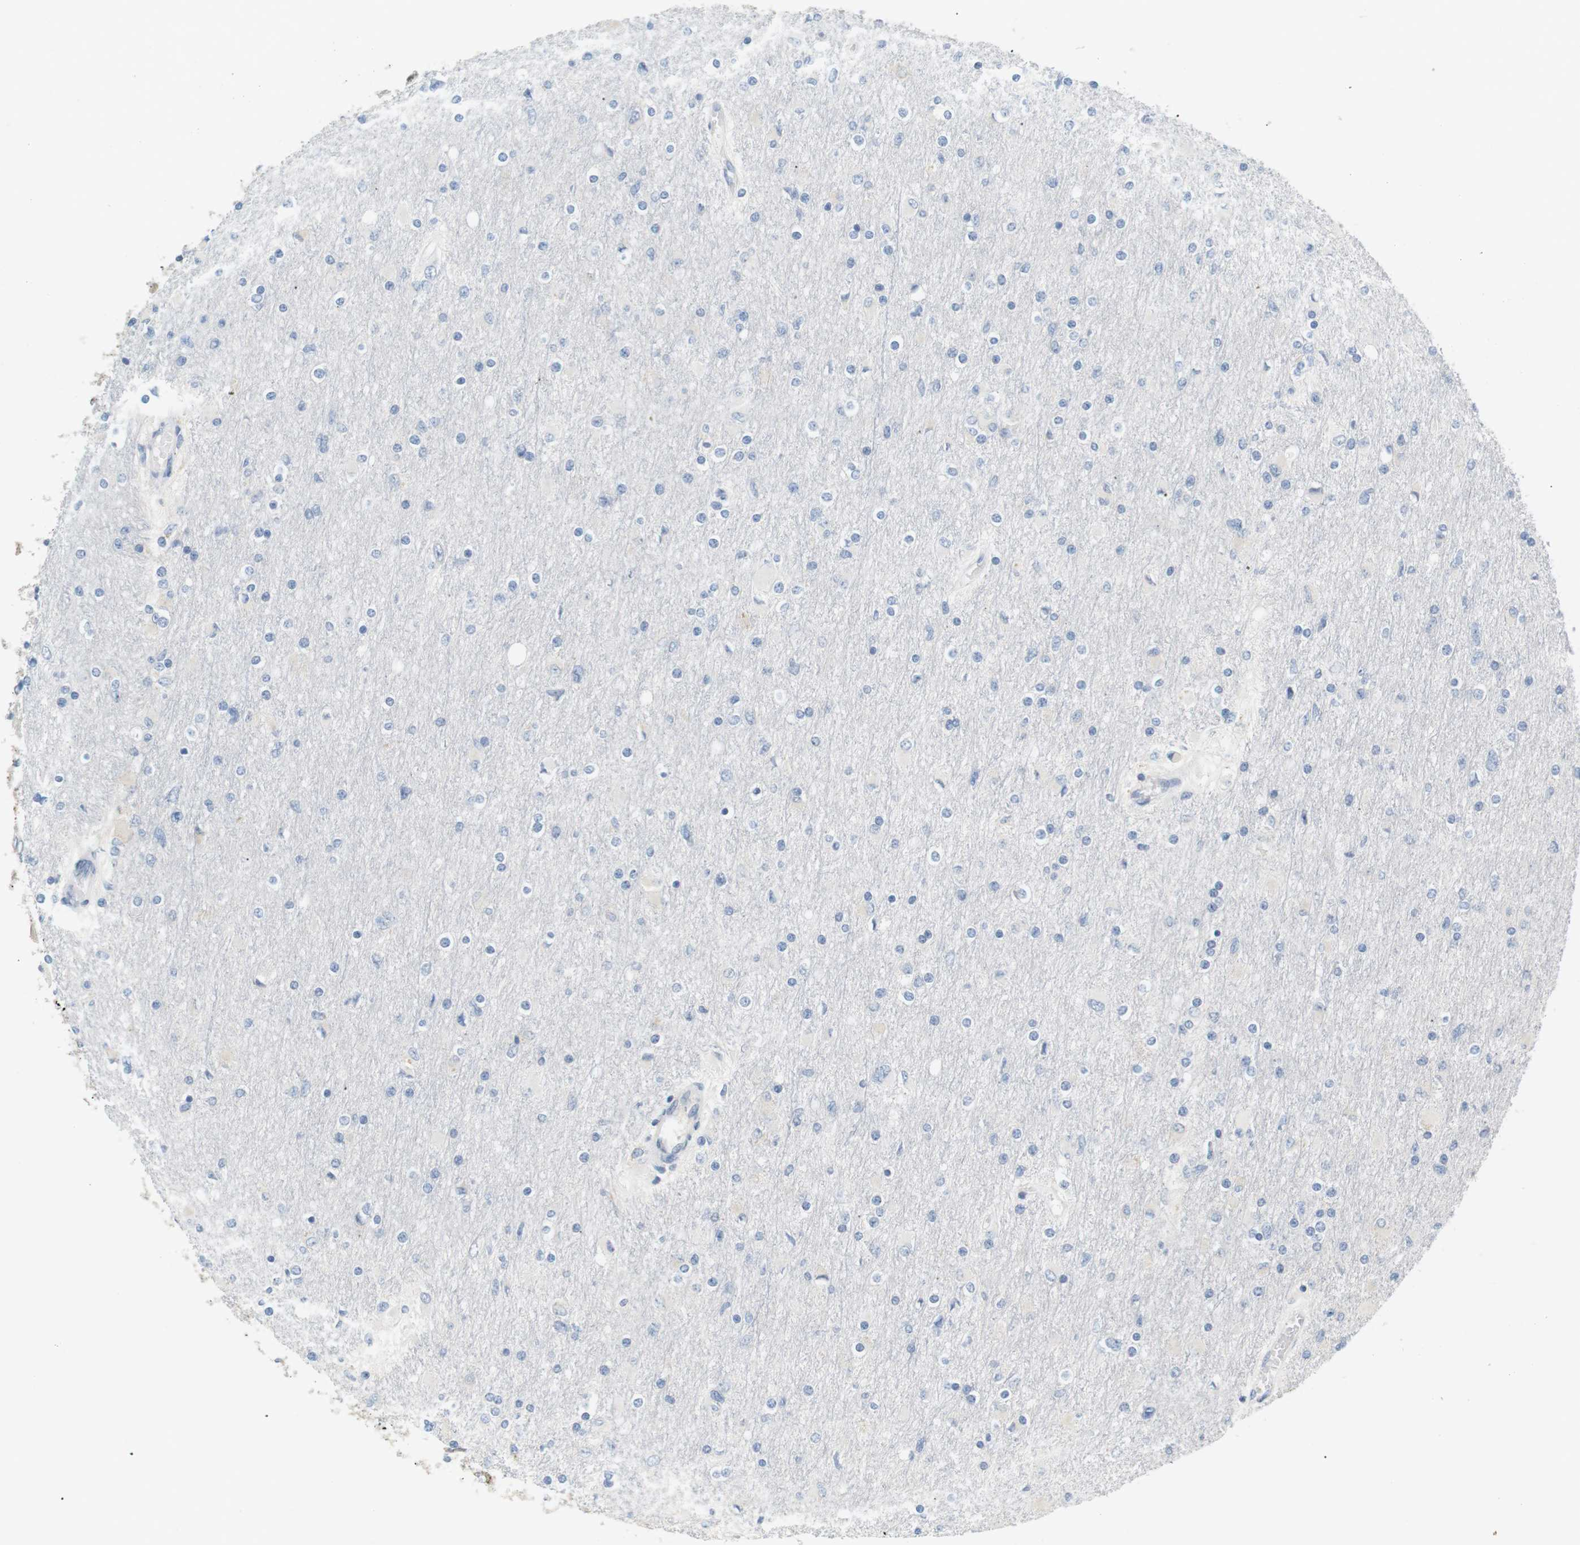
{"staining": {"intensity": "negative", "quantity": "none", "location": "none"}, "tissue": "glioma", "cell_type": "Tumor cells", "image_type": "cancer", "snomed": [{"axis": "morphology", "description": "Glioma, malignant, High grade"}, {"axis": "topography", "description": "Cerebral cortex"}], "caption": "Immunohistochemistry photomicrograph of neoplastic tissue: human malignant high-grade glioma stained with DAB shows no significant protein staining in tumor cells.", "gene": "CD300E", "patient": {"sex": "female", "age": 36}}